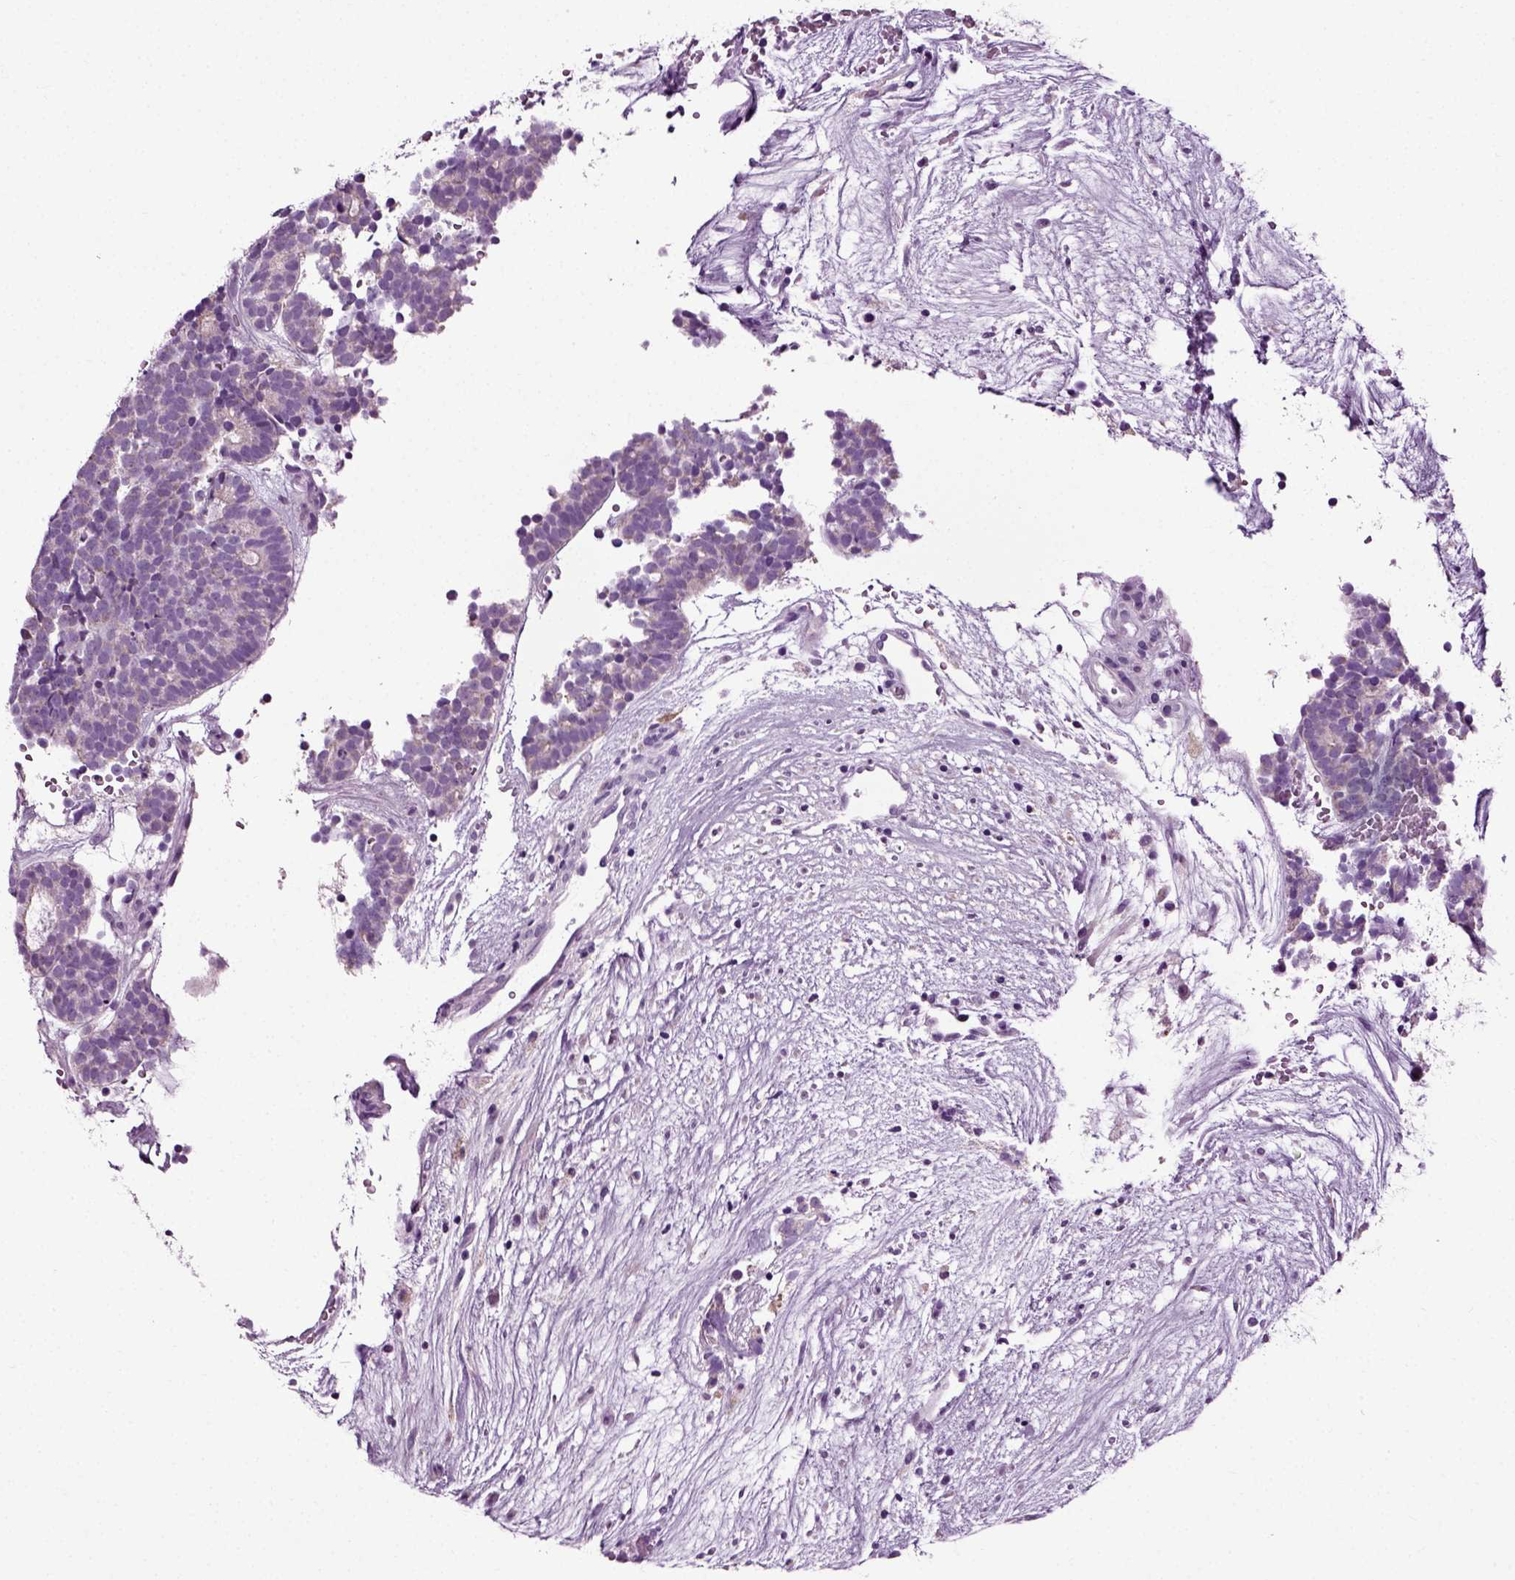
{"staining": {"intensity": "negative", "quantity": "none", "location": "none"}, "tissue": "head and neck cancer", "cell_type": "Tumor cells", "image_type": "cancer", "snomed": [{"axis": "morphology", "description": "Adenocarcinoma, NOS"}, {"axis": "topography", "description": "Head-Neck"}], "caption": "Protein analysis of adenocarcinoma (head and neck) shows no significant positivity in tumor cells. (Stains: DAB immunohistochemistry (IHC) with hematoxylin counter stain, Microscopy: brightfield microscopy at high magnification).", "gene": "DNAH10", "patient": {"sex": "female", "age": 81}}